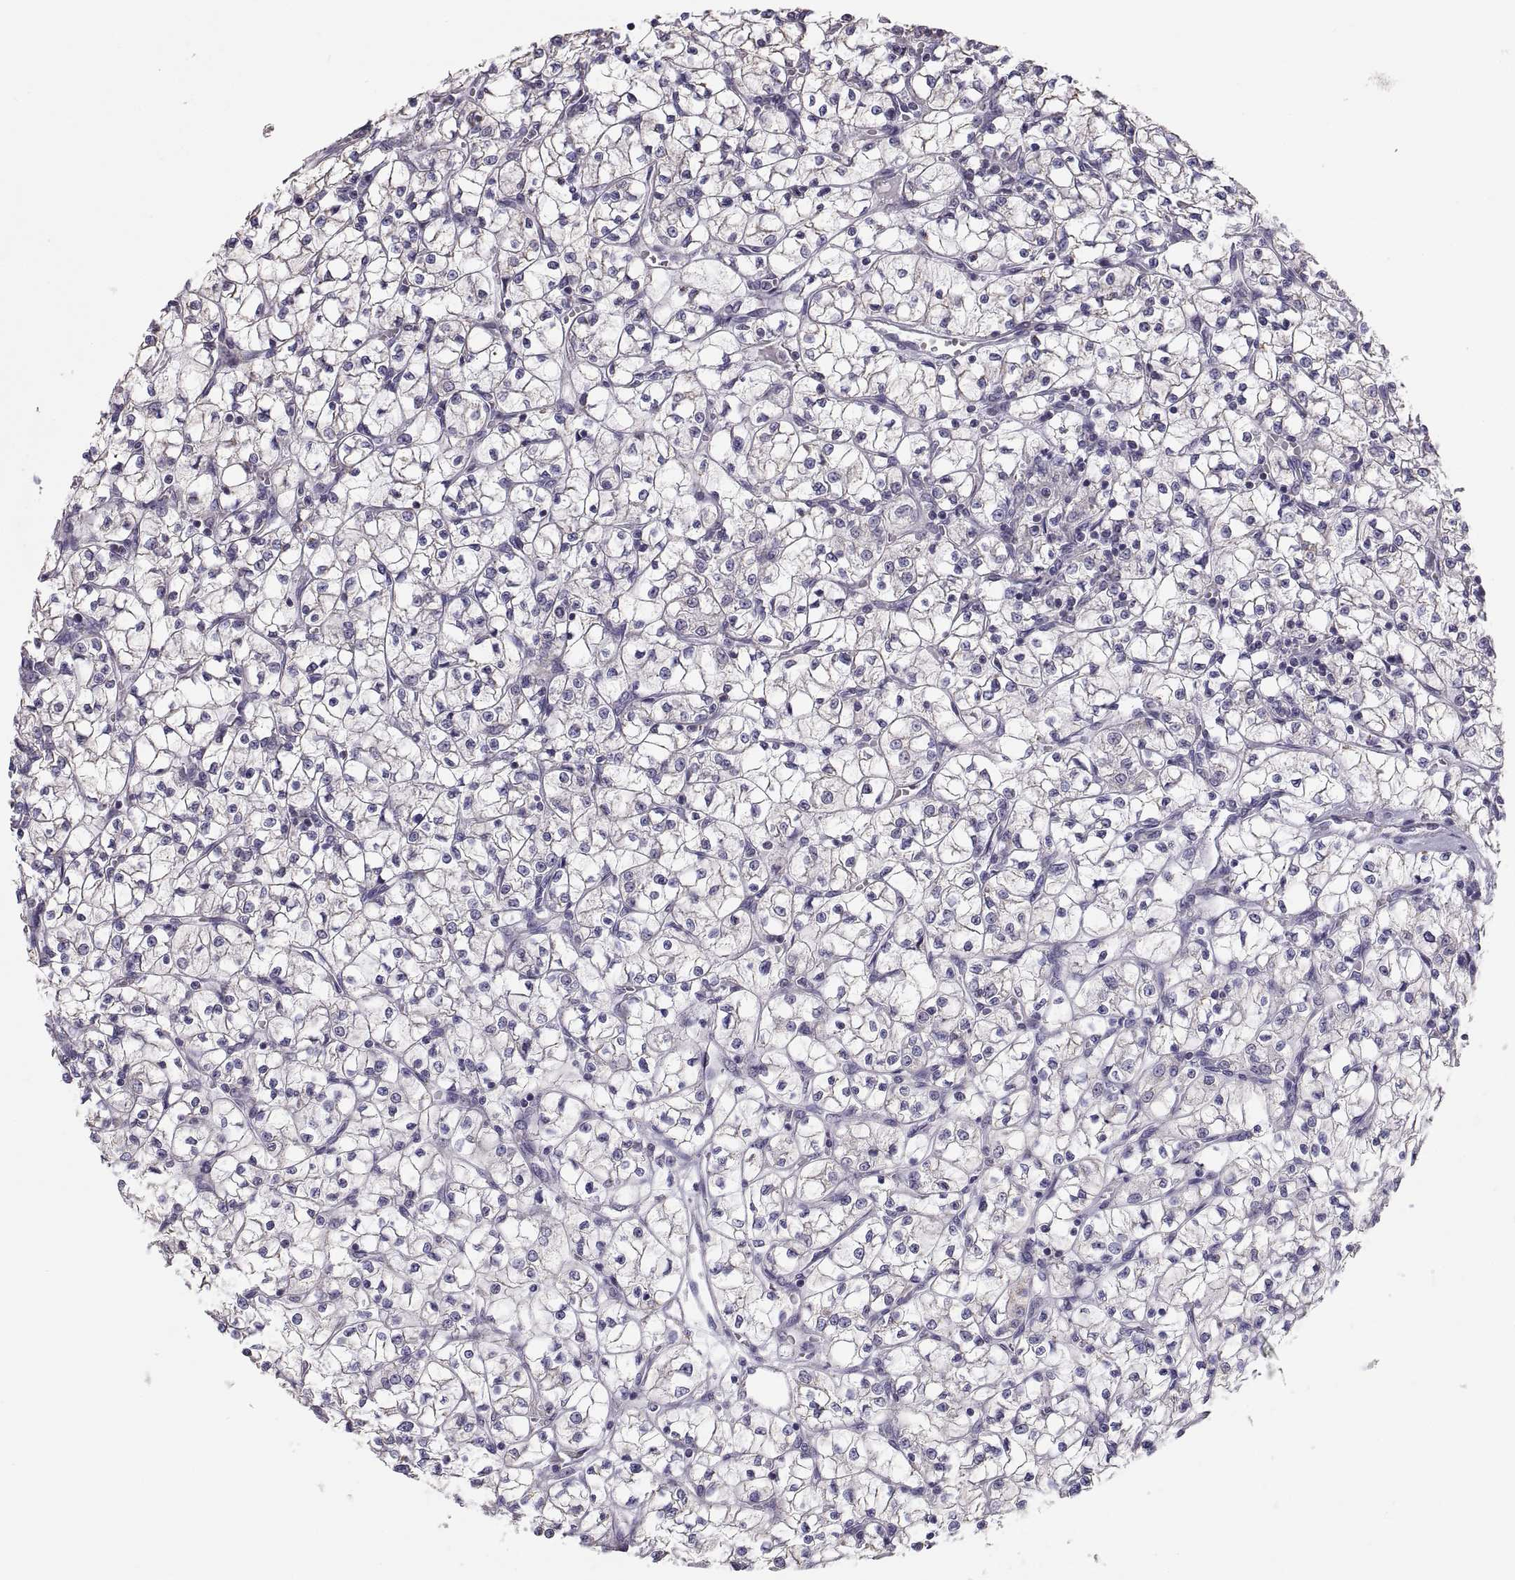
{"staining": {"intensity": "negative", "quantity": "none", "location": "none"}, "tissue": "renal cancer", "cell_type": "Tumor cells", "image_type": "cancer", "snomed": [{"axis": "morphology", "description": "Adenocarcinoma, NOS"}, {"axis": "topography", "description": "Kidney"}], "caption": "The image demonstrates no staining of tumor cells in adenocarcinoma (renal).", "gene": "TNNC1", "patient": {"sex": "female", "age": 64}}